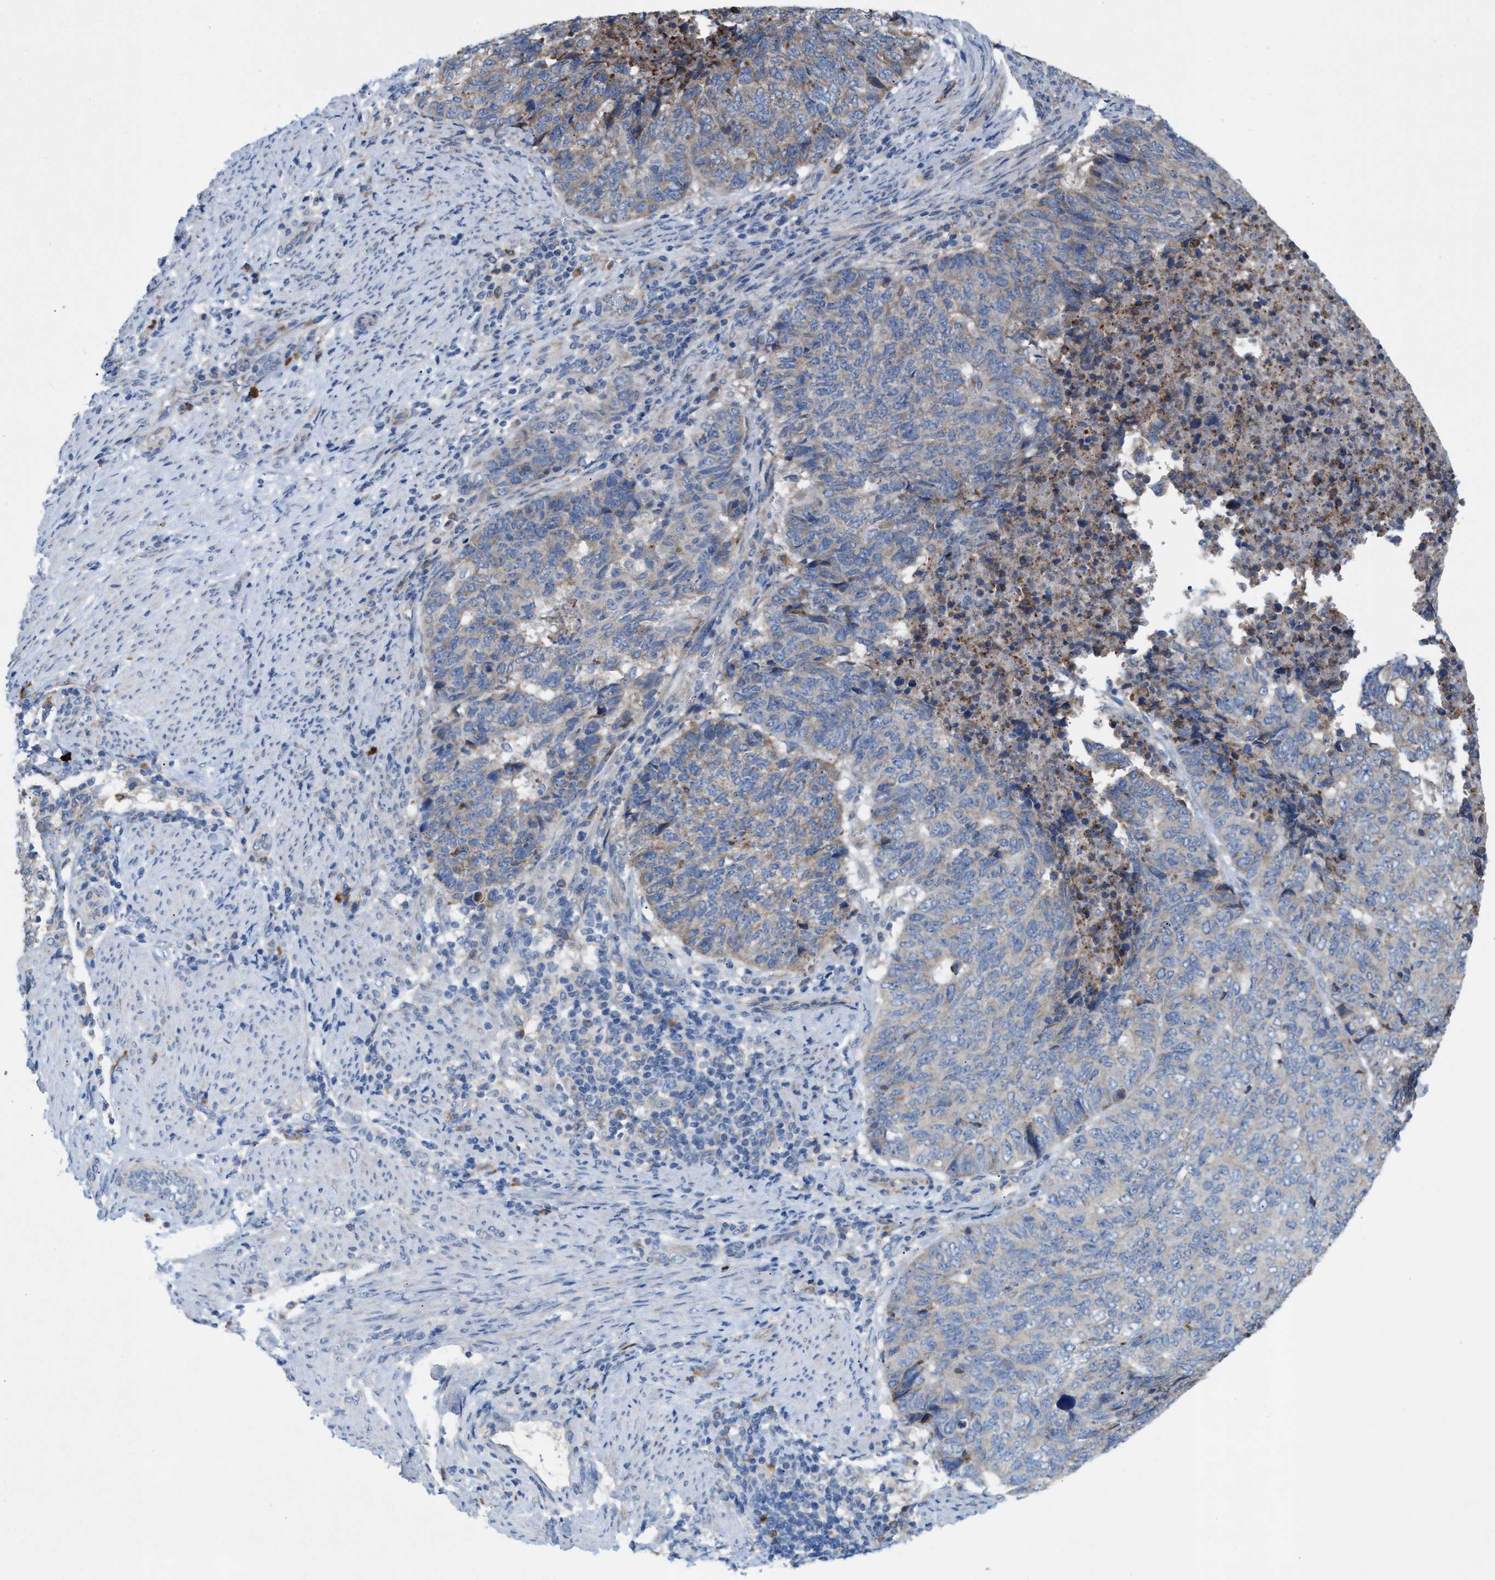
{"staining": {"intensity": "weak", "quantity": "<25%", "location": "cytoplasmic/membranous"}, "tissue": "endometrial cancer", "cell_type": "Tumor cells", "image_type": "cancer", "snomed": [{"axis": "morphology", "description": "Adenocarcinoma, NOS"}, {"axis": "topography", "description": "Endometrium"}], "caption": "DAB immunohistochemical staining of adenocarcinoma (endometrial) reveals no significant expression in tumor cells.", "gene": "DYNC2I1", "patient": {"sex": "female", "age": 80}}